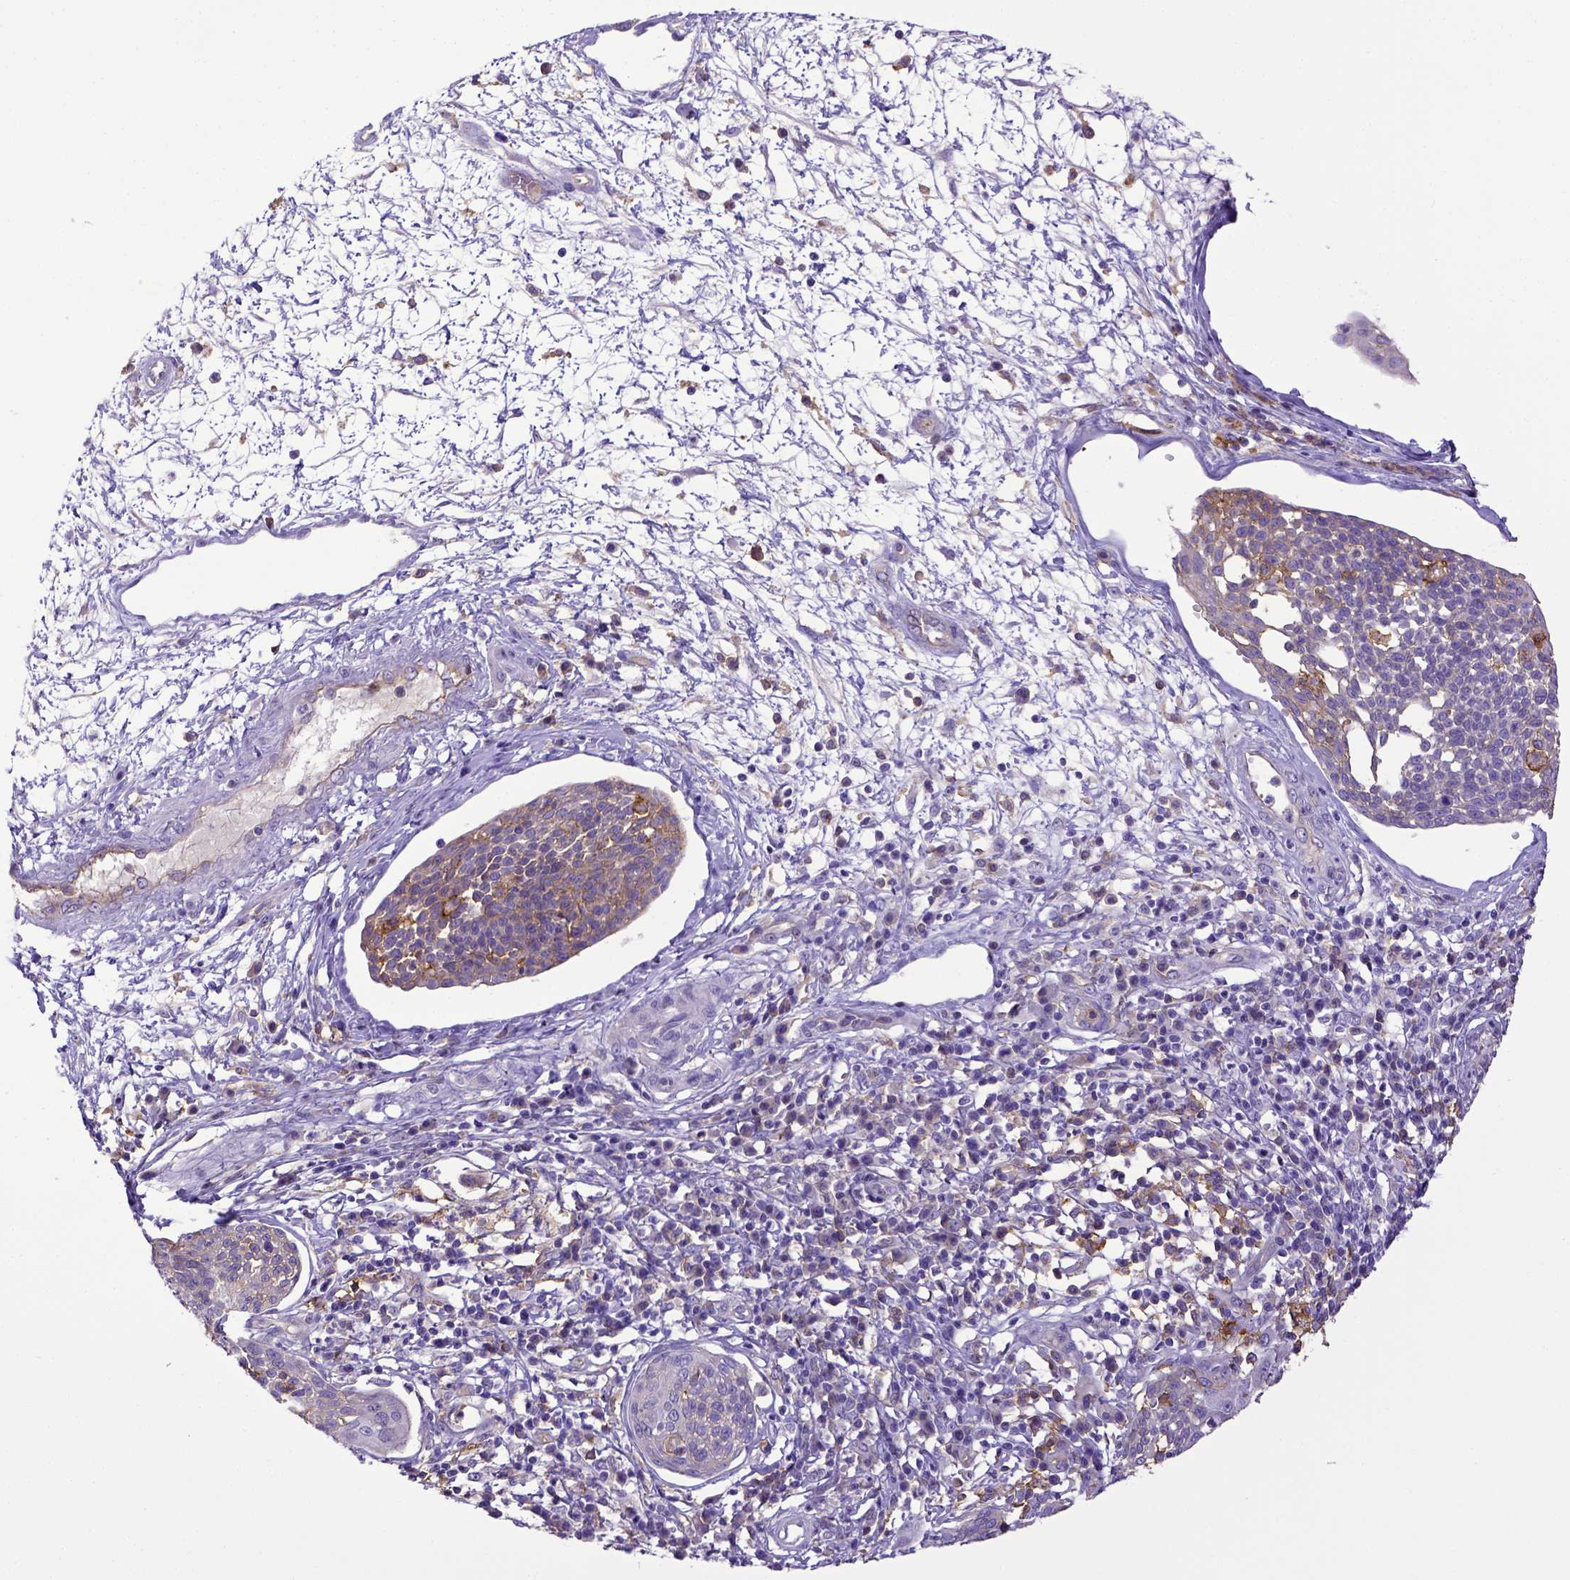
{"staining": {"intensity": "weak", "quantity": "<25%", "location": "cytoplasmic/membranous"}, "tissue": "cervical cancer", "cell_type": "Tumor cells", "image_type": "cancer", "snomed": [{"axis": "morphology", "description": "Squamous cell carcinoma, NOS"}, {"axis": "topography", "description": "Cervix"}], "caption": "A histopathology image of human cervical squamous cell carcinoma is negative for staining in tumor cells. (Brightfield microscopy of DAB immunohistochemistry (IHC) at high magnification).", "gene": "CD40", "patient": {"sex": "female", "age": 34}}